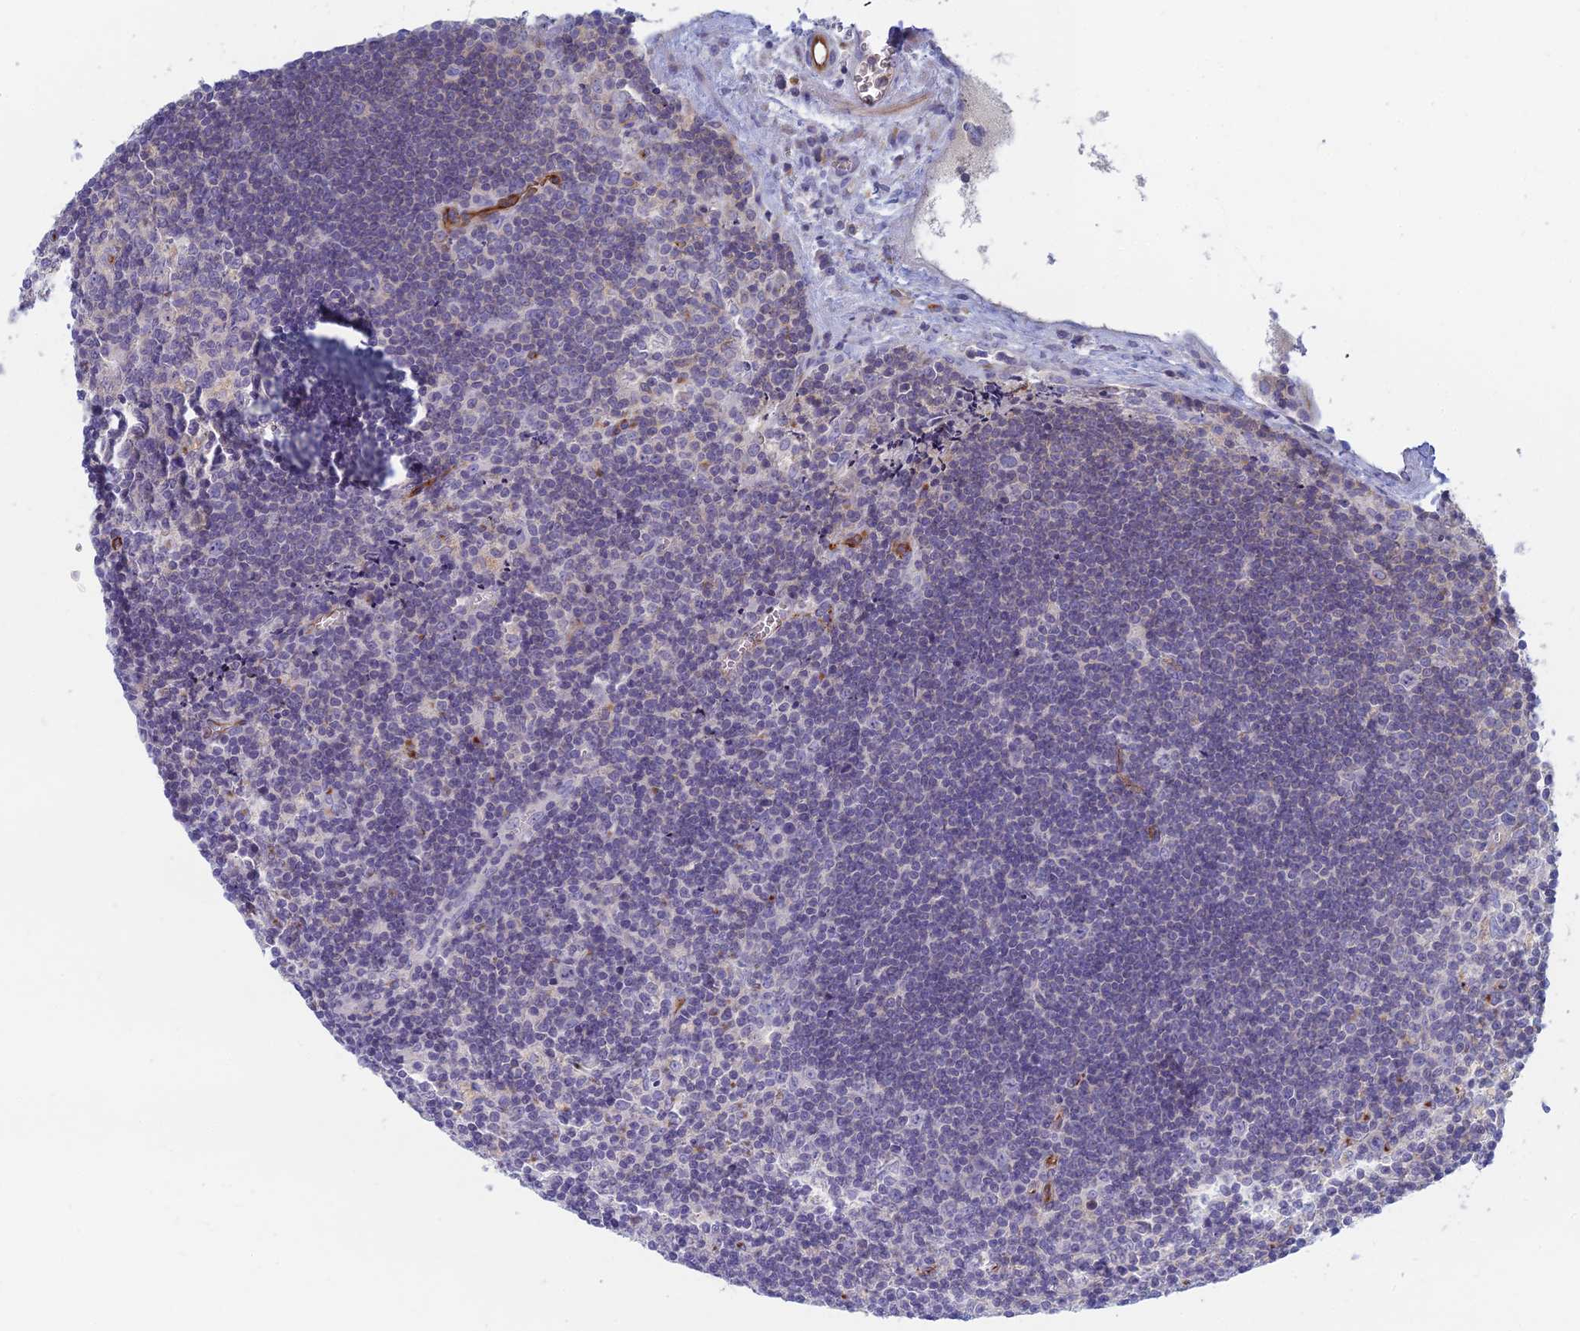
{"staining": {"intensity": "negative", "quantity": "none", "location": "none"}, "tissue": "lymph node", "cell_type": "Germinal center cells", "image_type": "normal", "snomed": [{"axis": "morphology", "description": "Normal tissue, NOS"}, {"axis": "topography", "description": "Lymph node"}], "caption": "Germinal center cells are negative for protein expression in normal human lymph node. (Immunohistochemistry, brightfield microscopy, high magnification).", "gene": "FERD3L", "patient": {"sex": "male", "age": 58}}